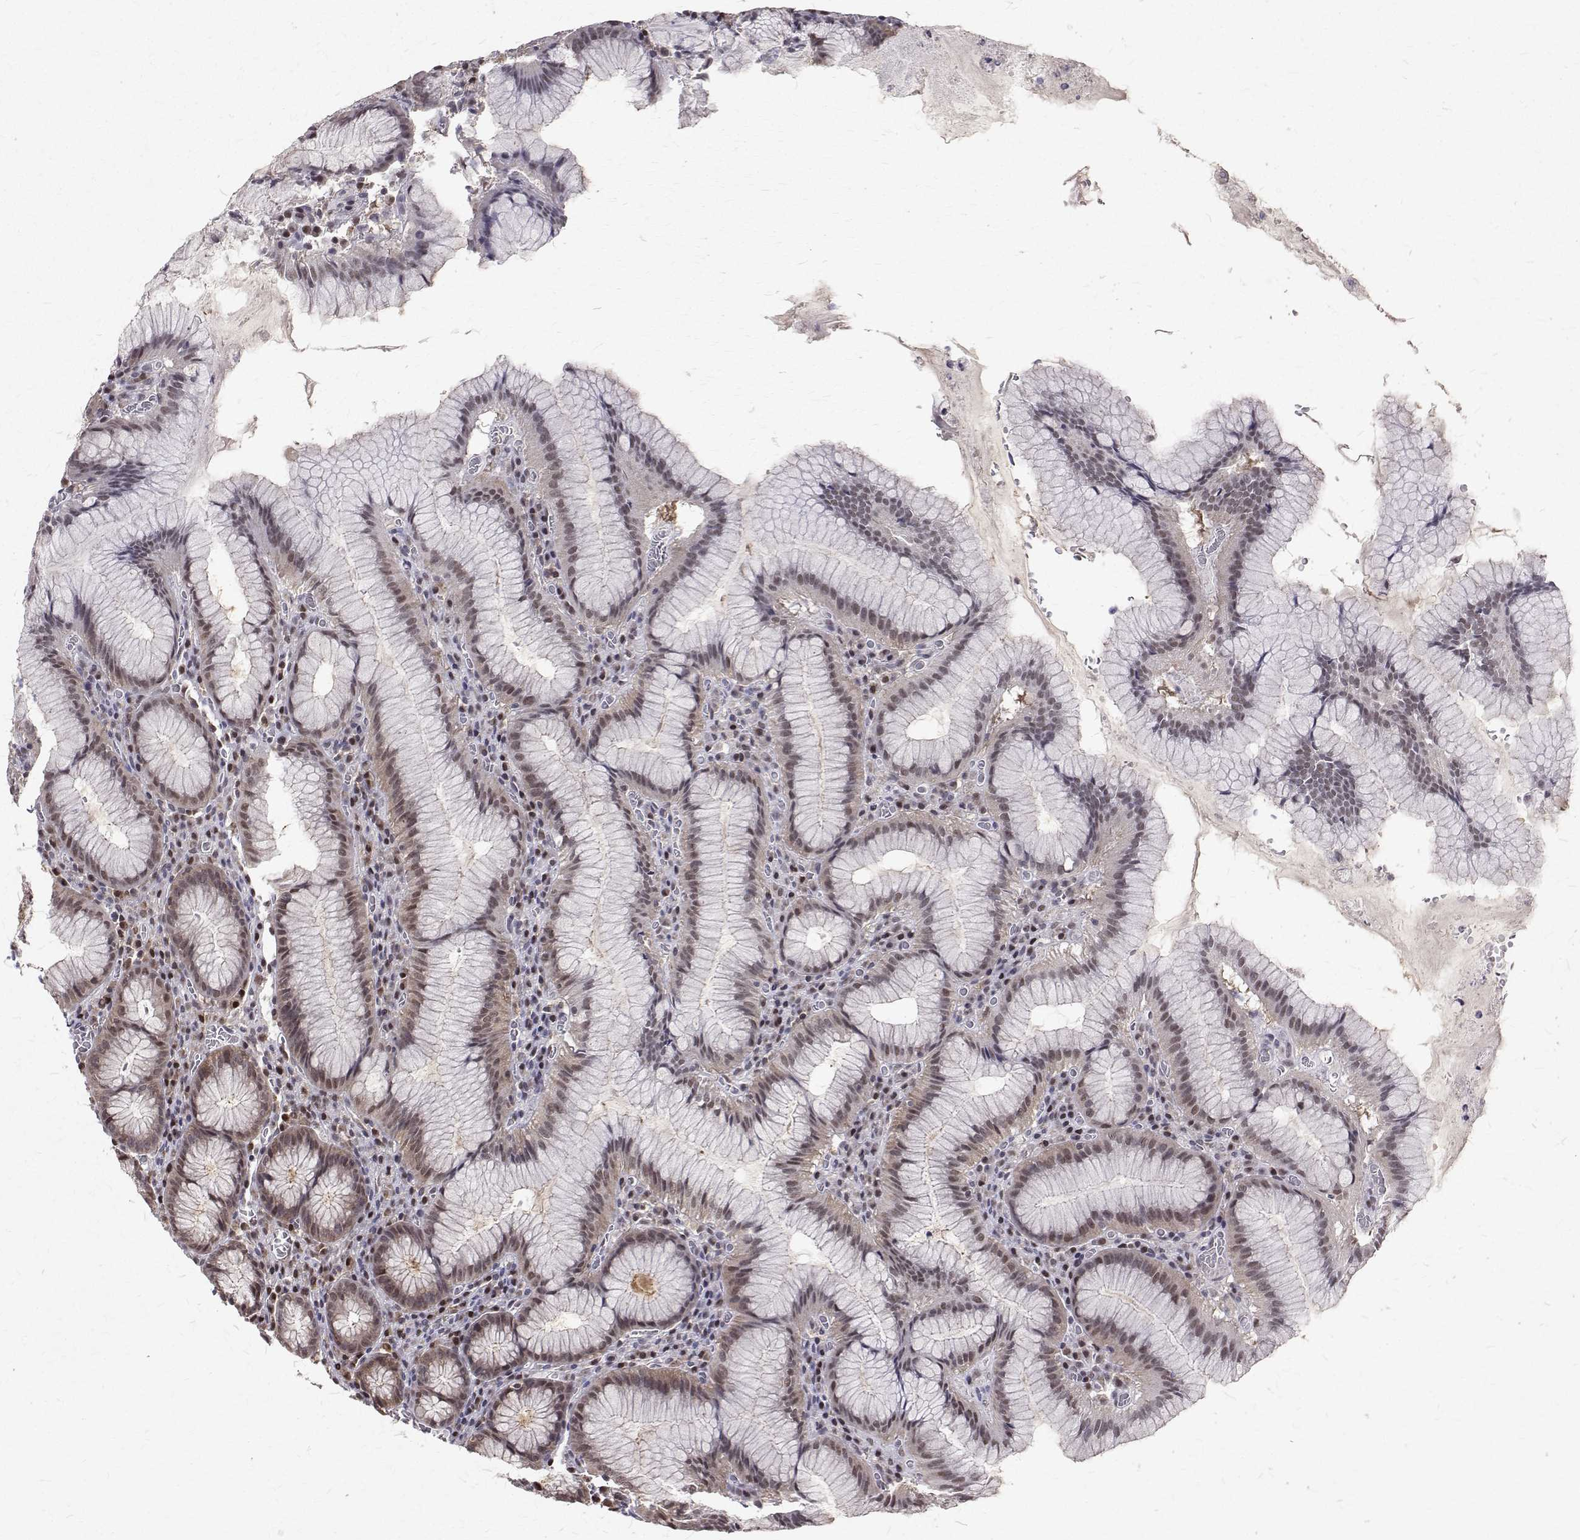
{"staining": {"intensity": "moderate", "quantity": "25%-75%", "location": "cytoplasmic/membranous,nuclear"}, "tissue": "stomach", "cell_type": "Glandular cells", "image_type": "normal", "snomed": [{"axis": "morphology", "description": "Normal tissue, NOS"}, {"axis": "topography", "description": "Stomach"}], "caption": "Normal stomach demonstrates moderate cytoplasmic/membranous,nuclear positivity in approximately 25%-75% of glandular cells, visualized by immunohistochemistry.", "gene": "NIF3L1", "patient": {"sex": "male", "age": 55}}